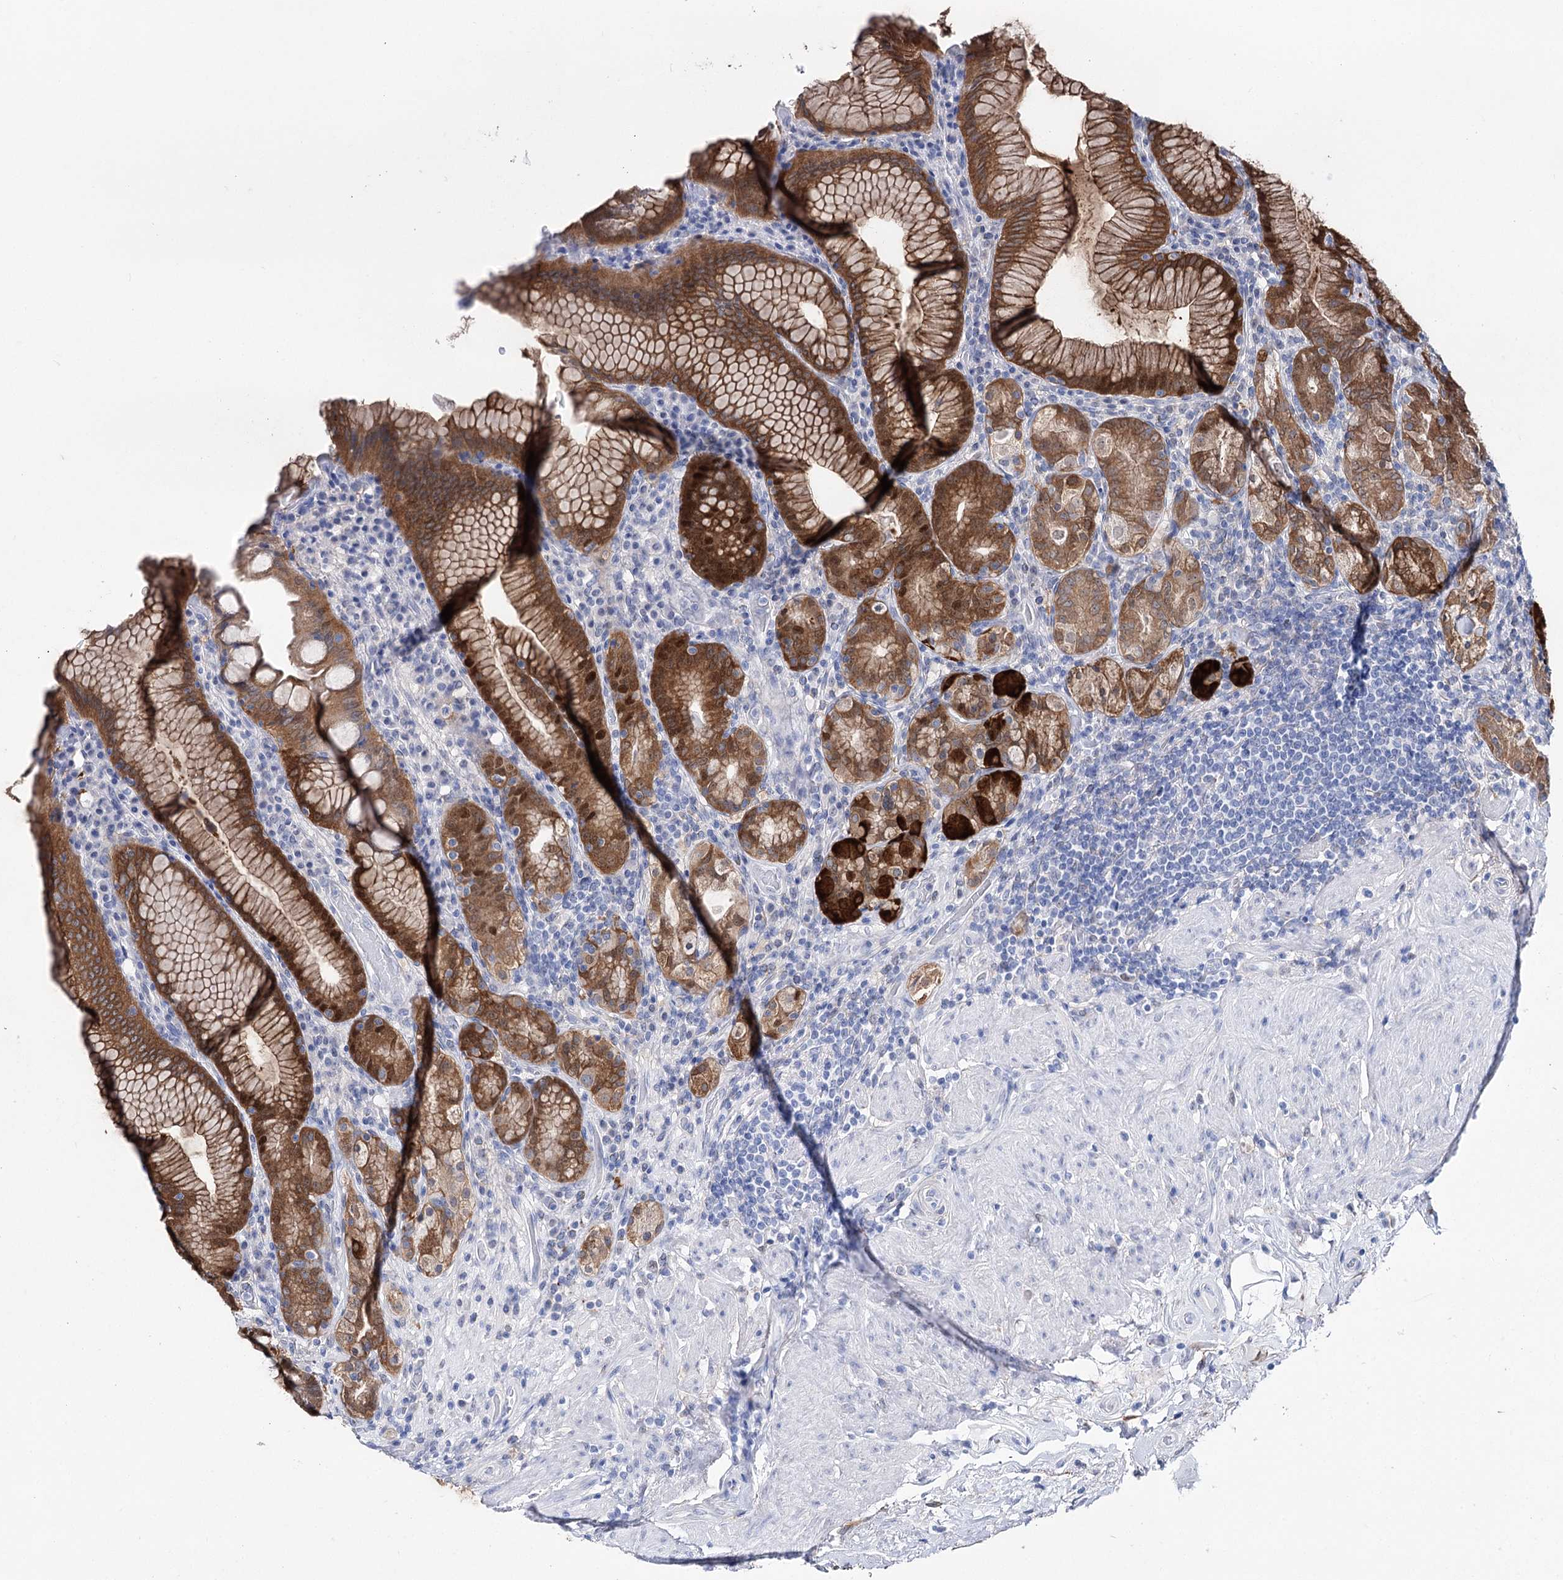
{"staining": {"intensity": "strong", "quantity": ">75%", "location": "cytoplasmic/membranous"}, "tissue": "stomach", "cell_type": "Glandular cells", "image_type": "normal", "snomed": [{"axis": "morphology", "description": "Normal tissue, NOS"}, {"axis": "topography", "description": "Stomach, upper"}, {"axis": "topography", "description": "Stomach, lower"}], "caption": "Immunohistochemical staining of unremarkable stomach demonstrates strong cytoplasmic/membranous protein staining in about >75% of glandular cells.", "gene": "UGDH", "patient": {"sex": "female", "age": 76}}